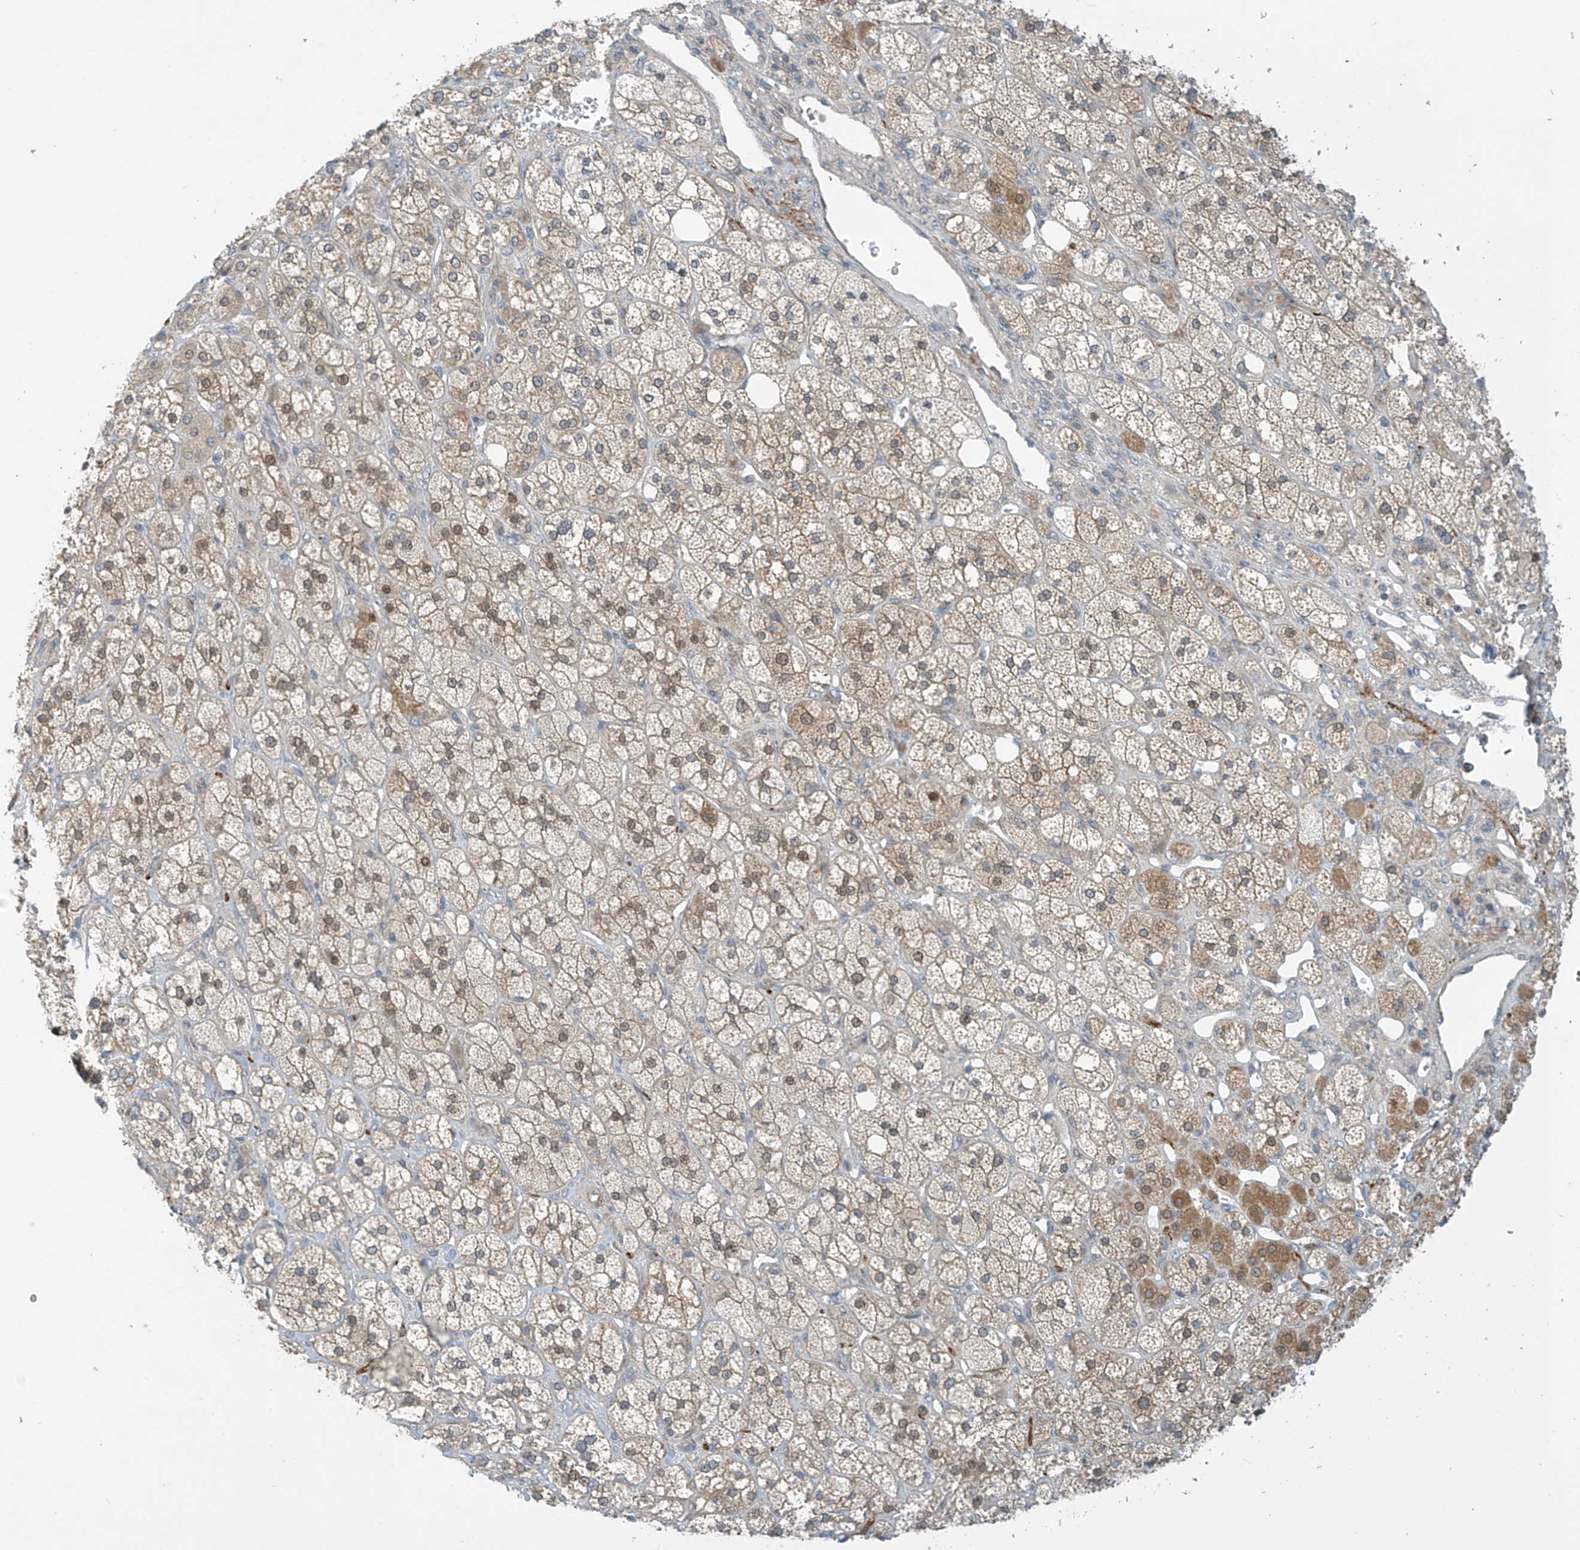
{"staining": {"intensity": "moderate", "quantity": "25%-75%", "location": "cytoplasmic/membranous"}, "tissue": "adrenal gland", "cell_type": "Glandular cells", "image_type": "normal", "snomed": [{"axis": "morphology", "description": "Normal tissue, NOS"}, {"axis": "topography", "description": "Adrenal gland"}], "caption": "Immunohistochemical staining of benign adrenal gland reveals medium levels of moderate cytoplasmic/membranous positivity in approximately 25%-75% of glandular cells.", "gene": "FSD1L", "patient": {"sex": "male", "age": 61}}